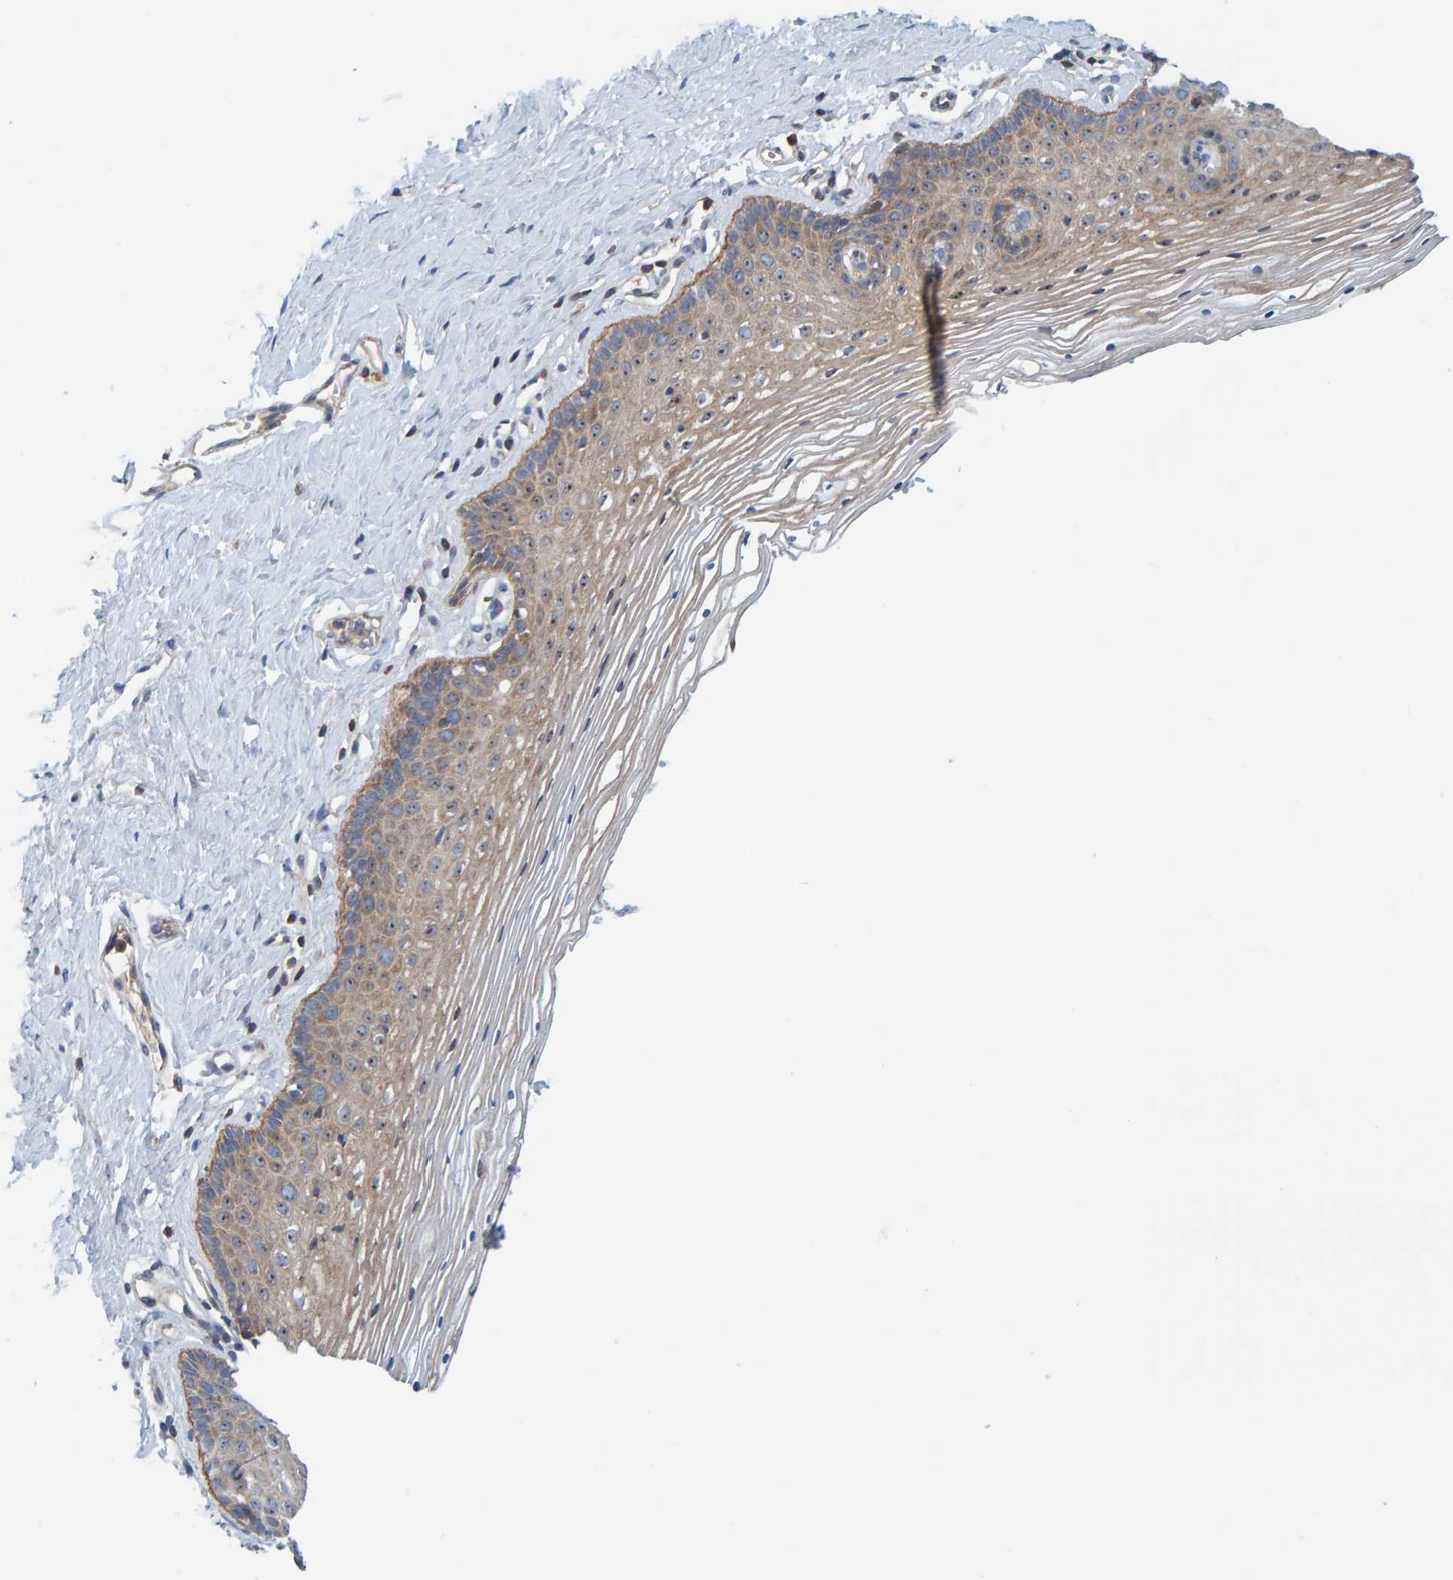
{"staining": {"intensity": "moderate", "quantity": ">75%", "location": "cytoplasmic/membranous"}, "tissue": "vagina", "cell_type": "Squamous epithelial cells", "image_type": "normal", "snomed": [{"axis": "morphology", "description": "Normal tissue, NOS"}, {"axis": "topography", "description": "Vagina"}], "caption": "IHC micrograph of benign vagina: human vagina stained using immunohistochemistry (IHC) reveals medium levels of moderate protein expression localized specifically in the cytoplasmic/membranous of squamous epithelial cells, appearing as a cytoplasmic/membranous brown color.", "gene": "CCM2", "patient": {"sex": "female", "age": 32}}